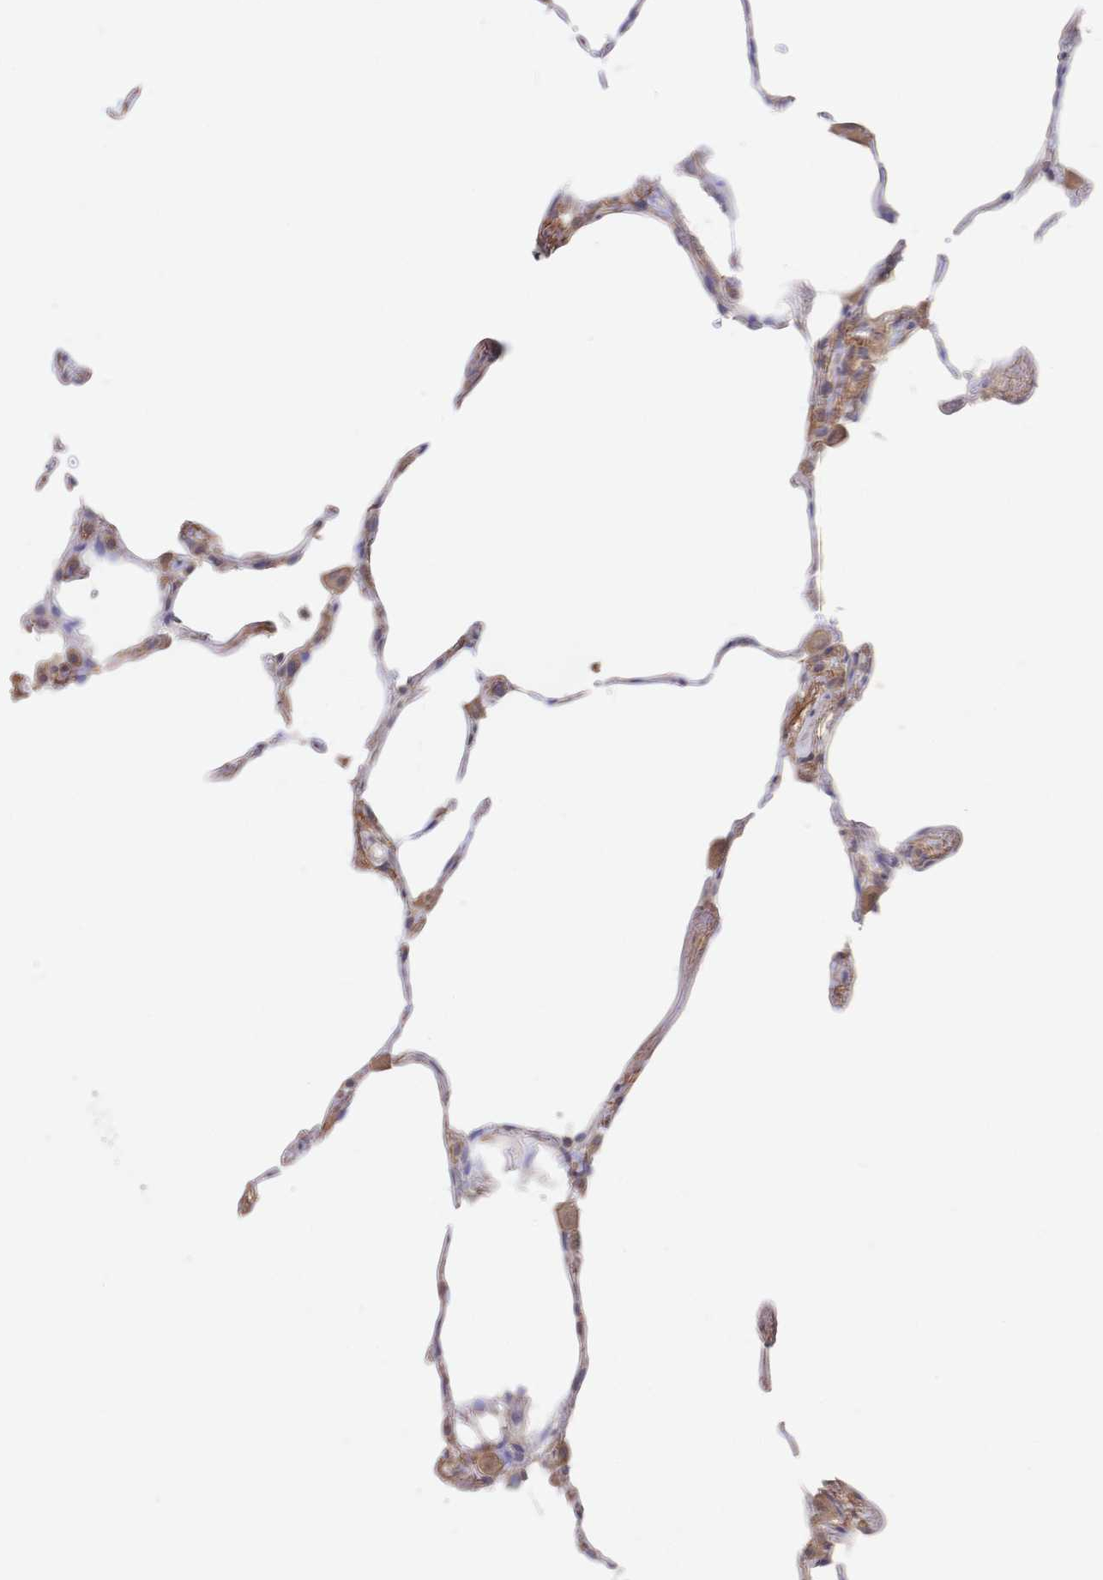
{"staining": {"intensity": "moderate", "quantity": "25%-75%", "location": "cytoplasmic/membranous"}, "tissue": "lung", "cell_type": "Alveolar cells", "image_type": "normal", "snomed": [{"axis": "morphology", "description": "Normal tissue, NOS"}, {"axis": "topography", "description": "Lung"}], "caption": "IHC staining of benign lung, which exhibits medium levels of moderate cytoplasmic/membranous staining in about 25%-75% of alveolar cells indicating moderate cytoplasmic/membranous protein staining. The staining was performed using DAB (brown) for protein detection and nuclei were counterstained in hematoxylin (blue).", "gene": "DNAJA4", "patient": {"sex": "female", "age": 57}}